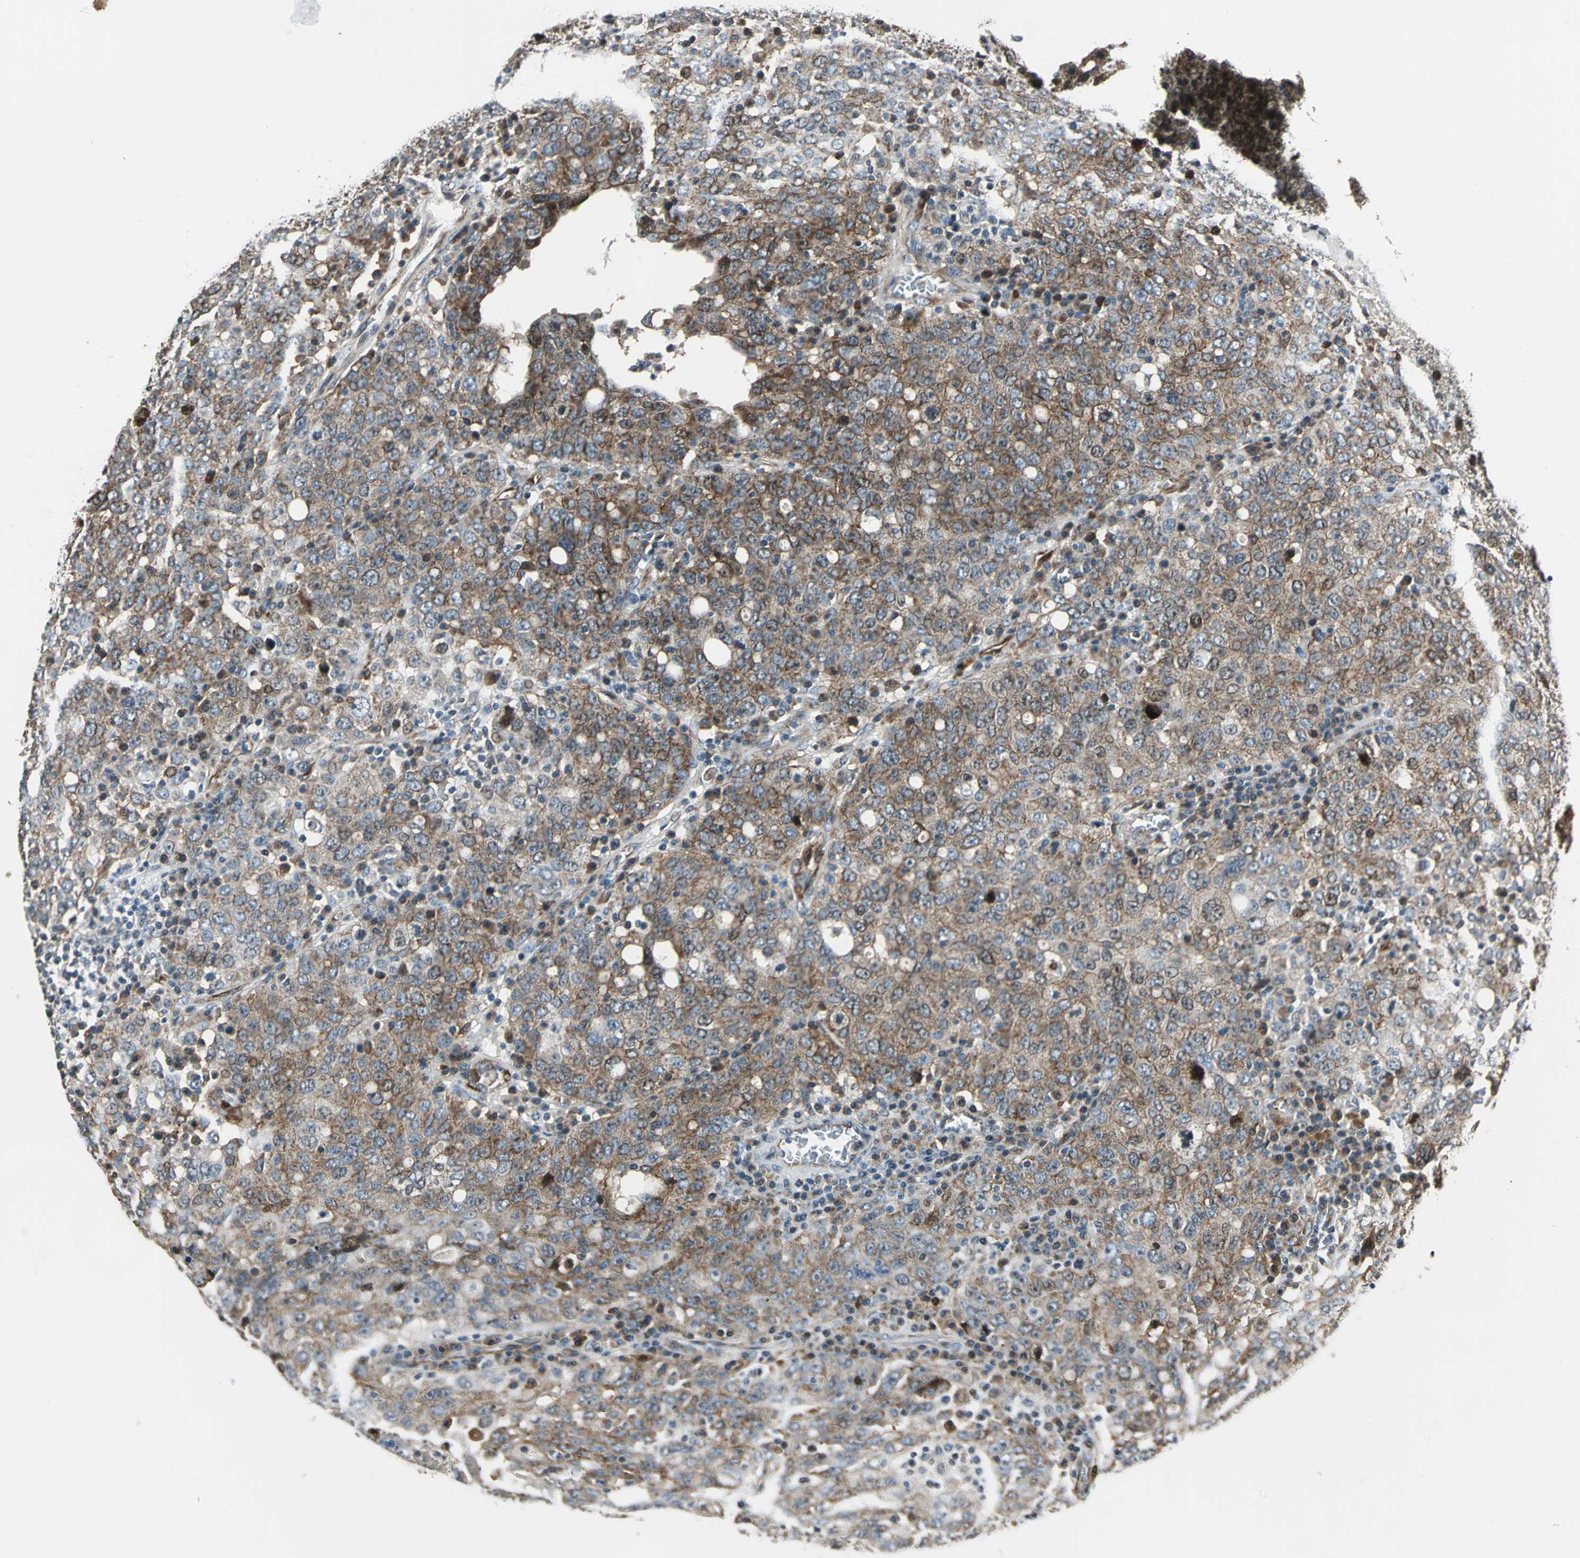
{"staining": {"intensity": "moderate", "quantity": ">75%", "location": "cytoplasmic/membranous"}, "tissue": "ovarian cancer", "cell_type": "Tumor cells", "image_type": "cancer", "snomed": [{"axis": "morphology", "description": "Carcinoma, endometroid"}, {"axis": "topography", "description": "Ovary"}], "caption": "This is a photomicrograph of immunohistochemistry (IHC) staining of ovarian cancer, which shows moderate positivity in the cytoplasmic/membranous of tumor cells.", "gene": "EXD2", "patient": {"sex": "female", "age": 62}}